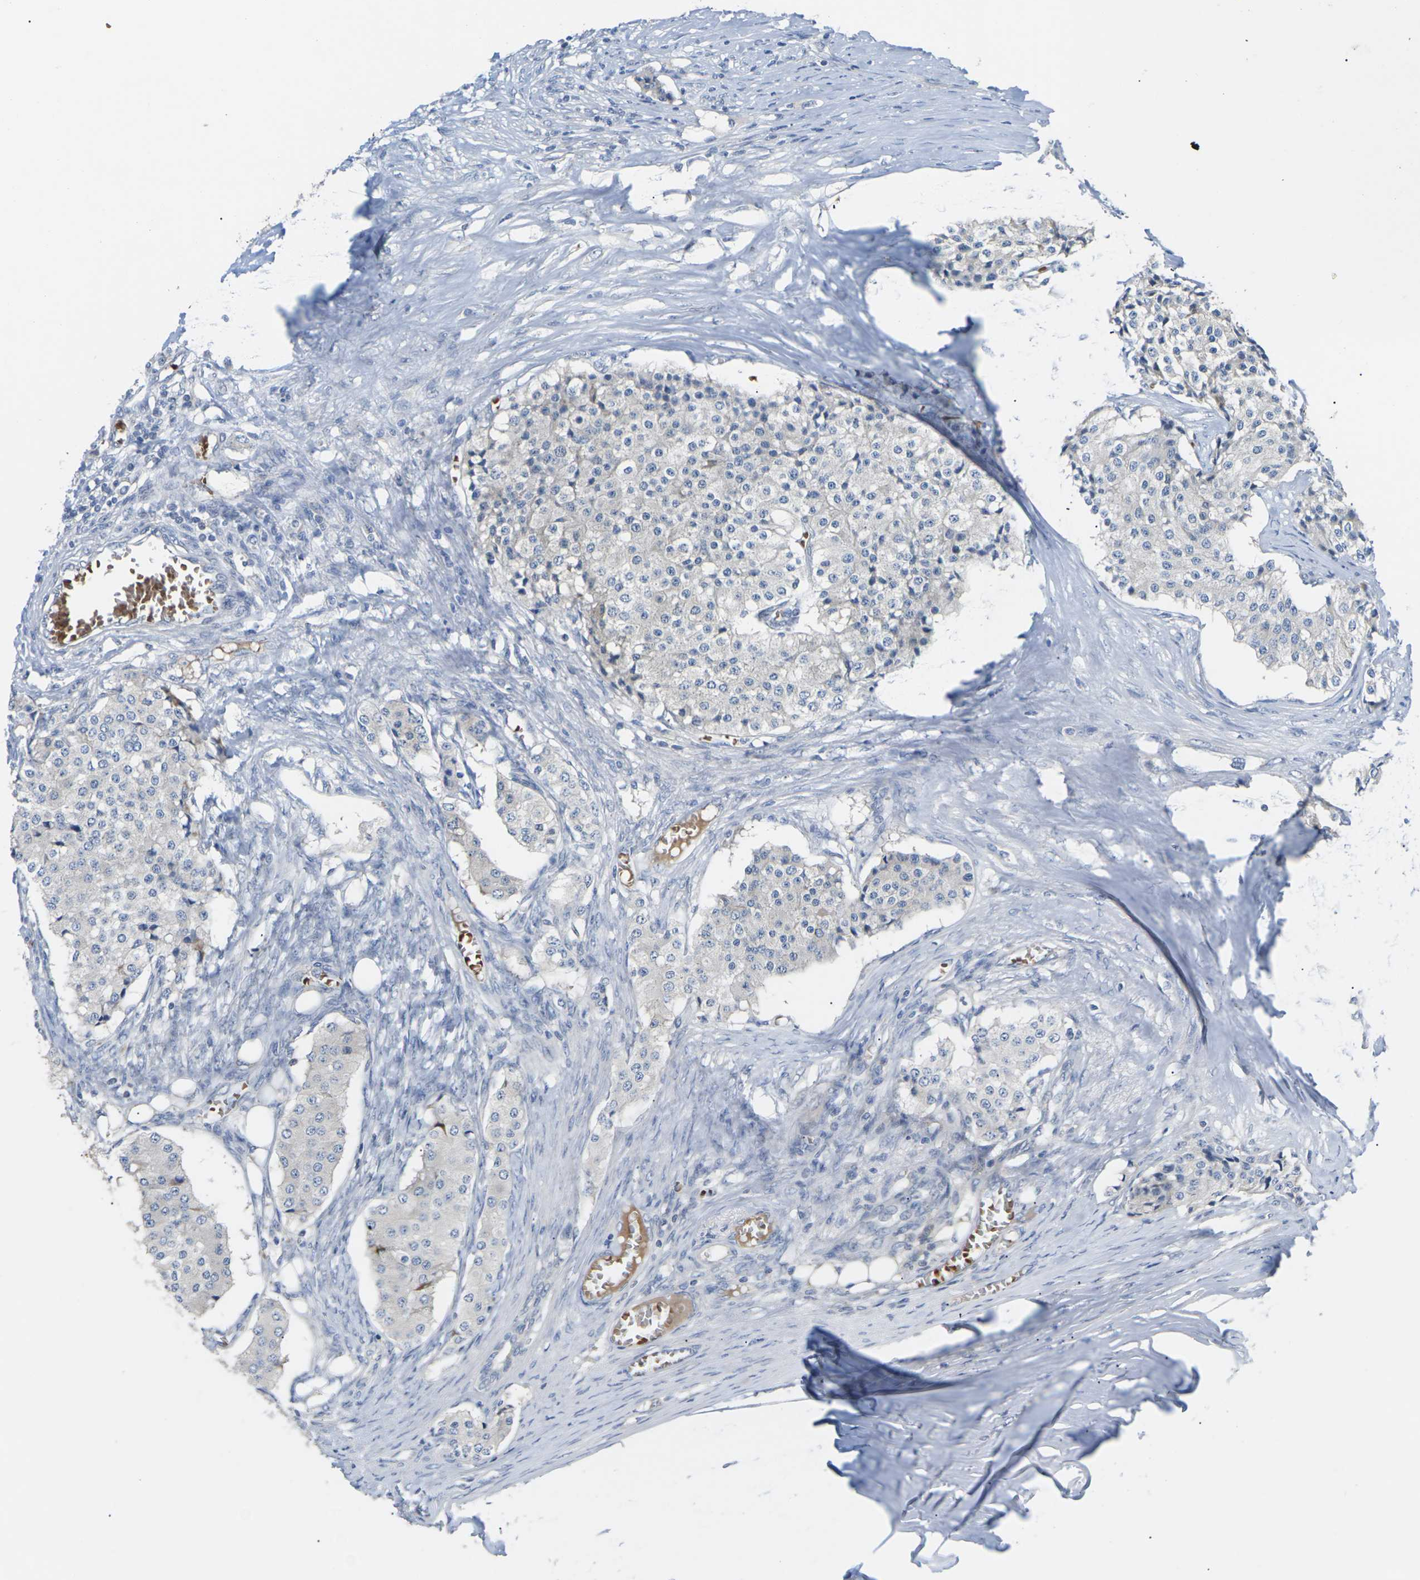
{"staining": {"intensity": "negative", "quantity": "none", "location": "none"}, "tissue": "carcinoid", "cell_type": "Tumor cells", "image_type": "cancer", "snomed": [{"axis": "morphology", "description": "Carcinoid, malignant, NOS"}, {"axis": "topography", "description": "Colon"}], "caption": "The immunohistochemistry (IHC) image has no significant positivity in tumor cells of carcinoid tissue.", "gene": "TMCO4", "patient": {"sex": "female", "age": 52}}